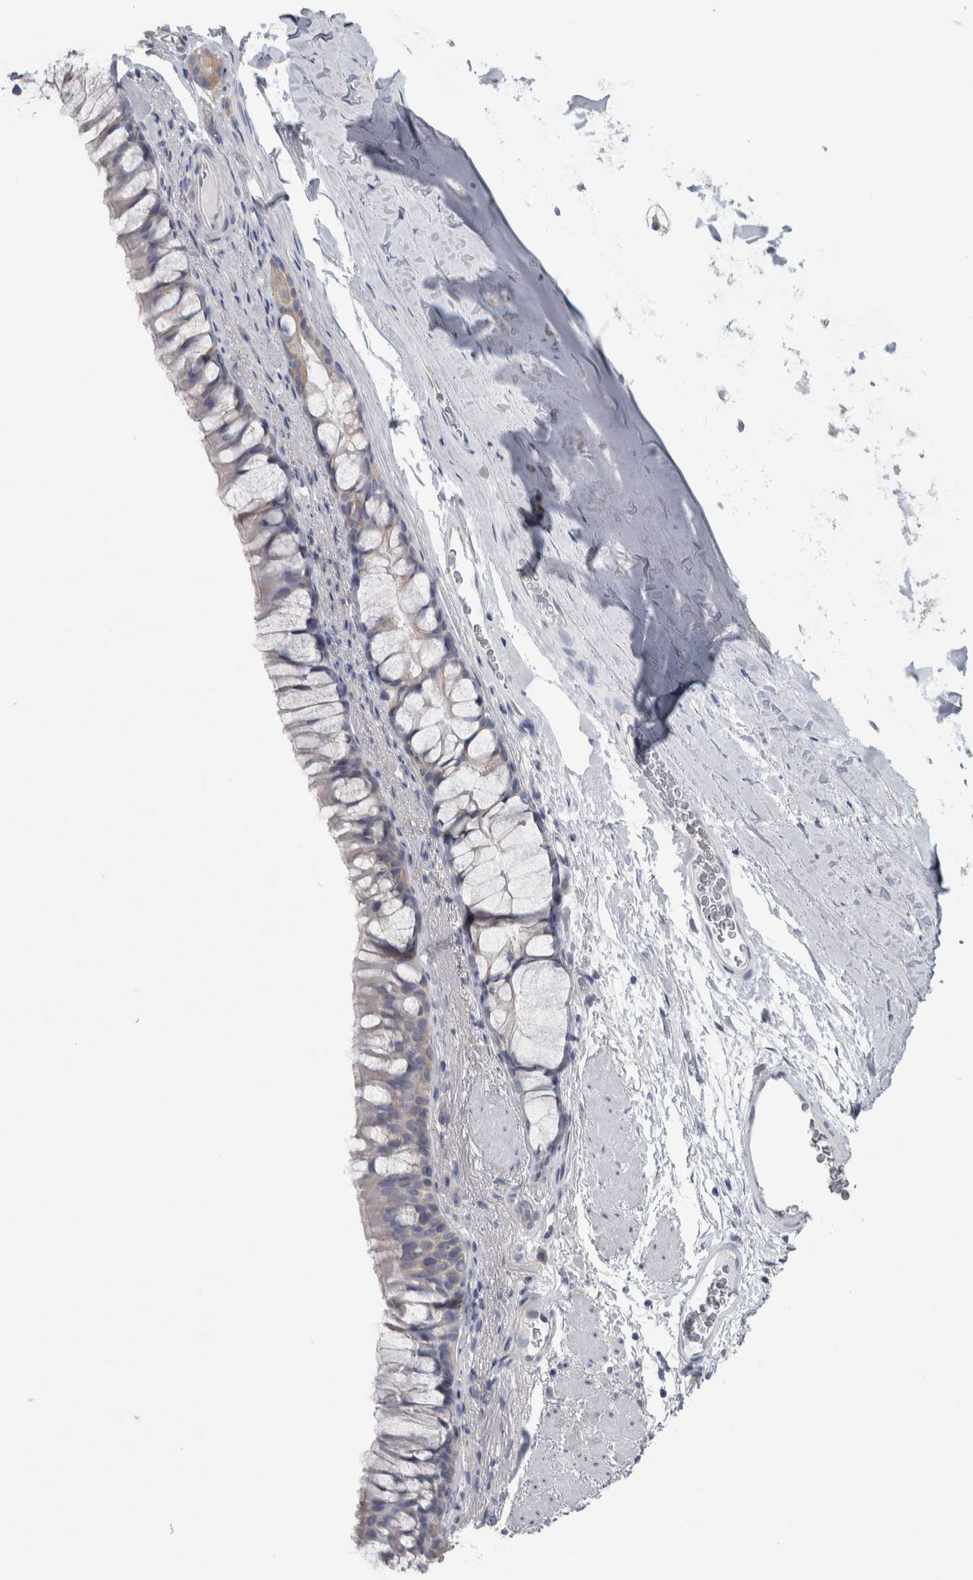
{"staining": {"intensity": "negative", "quantity": "none", "location": "none"}, "tissue": "bronchus", "cell_type": "Respiratory epithelial cells", "image_type": "normal", "snomed": [{"axis": "morphology", "description": "Normal tissue, NOS"}, {"axis": "topography", "description": "Cartilage tissue"}, {"axis": "topography", "description": "Bronchus"}], "caption": "Respiratory epithelial cells are negative for protein expression in normal human bronchus. (DAB immunohistochemistry with hematoxylin counter stain).", "gene": "GPHN", "patient": {"sex": "female", "age": 53}}